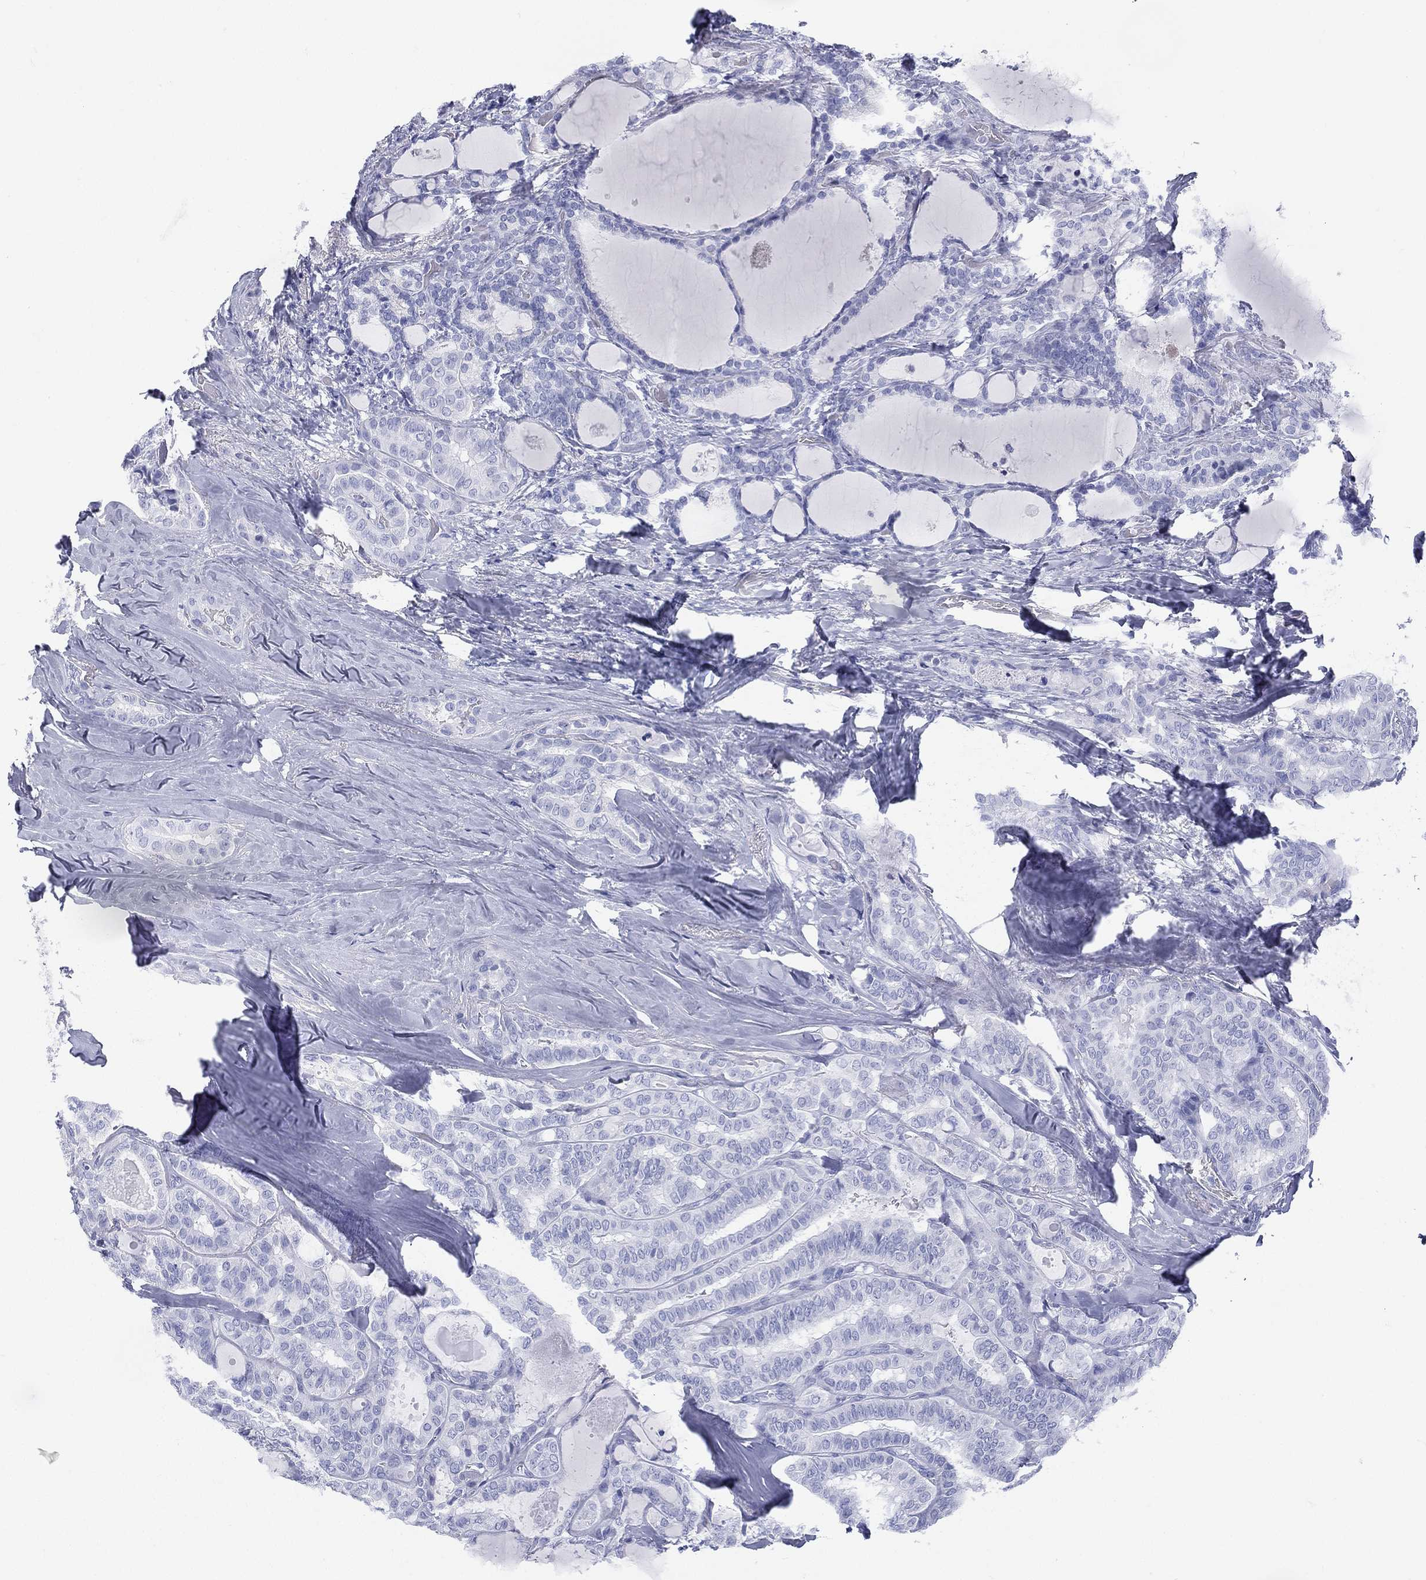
{"staining": {"intensity": "negative", "quantity": "none", "location": "none"}, "tissue": "thyroid cancer", "cell_type": "Tumor cells", "image_type": "cancer", "snomed": [{"axis": "morphology", "description": "Papillary adenocarcinoma, NOS"}, {"axis": "topography", "description": "Thyroid gland"}], "caption": "Tumor cells are negative for brown protein staining in thyroid papillary adenocarcinoma.", "gene": "ETNPPL", "patient": {"sex": "female", "age": 39}}